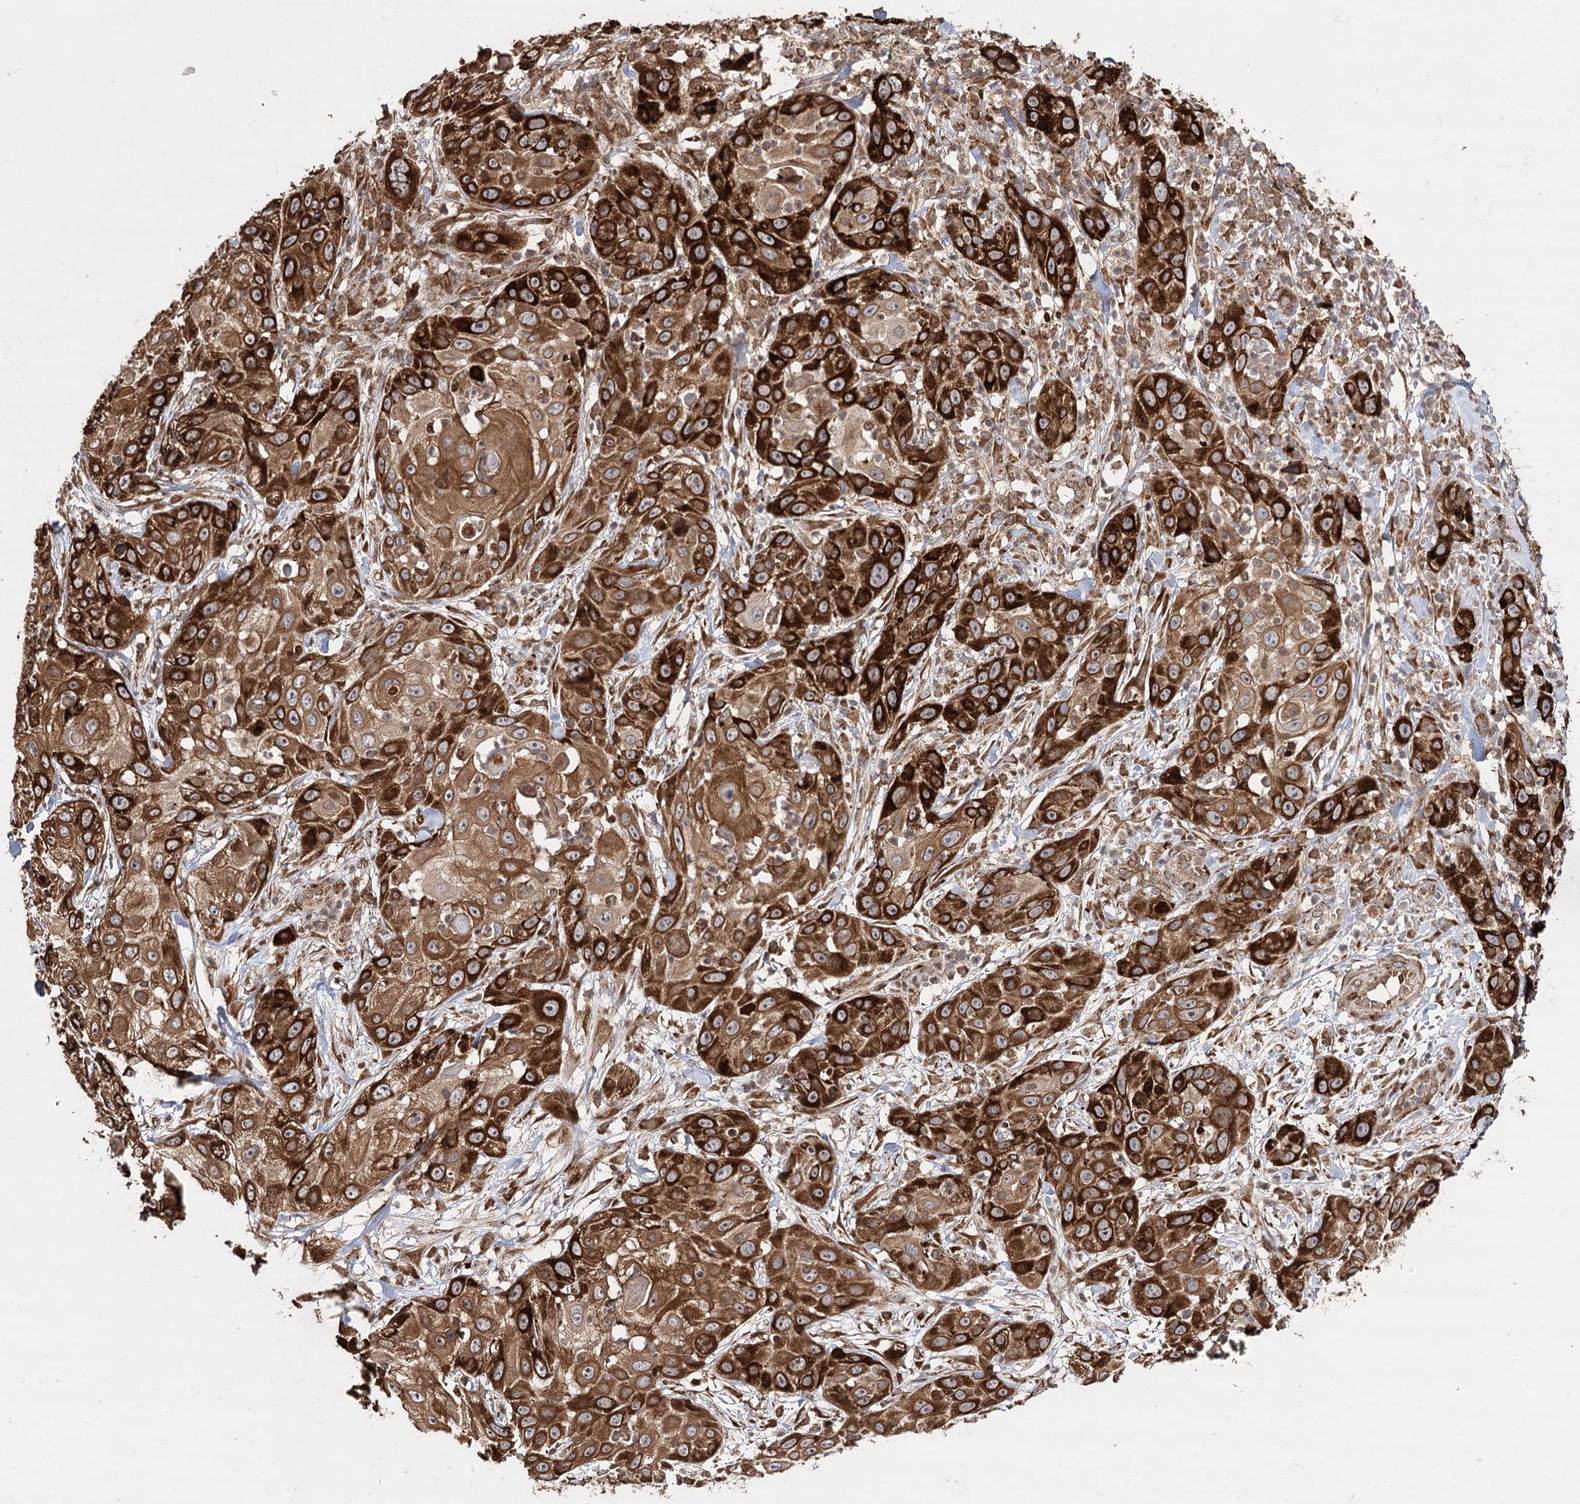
{"staining": {"intensity": "strong", "quantity": ">75%", "location": "cytoplasmic/membranous"}, "tissue": "skin cancer", "cell_type": "Tumor cells", "image_type": "cancer", "snomed": [{"axis": "morphology", "description": "Squamous cell carcinoma, NOS"}, {"axis": "topography", "description": "Skin"}], "caption": "Protein expression analysis of human skin cancer (squamous cell carcinoma) reveals strong cytoplasmic/membranous staining in about >75% of tumor cells. The protein of interest is stained brown, and the nuclei are stained in blue (DAB IHC with brightfield microscopy, high magnification).", "gene": "DNAJB14", "patient": {"sex": "female", "age": 44}}